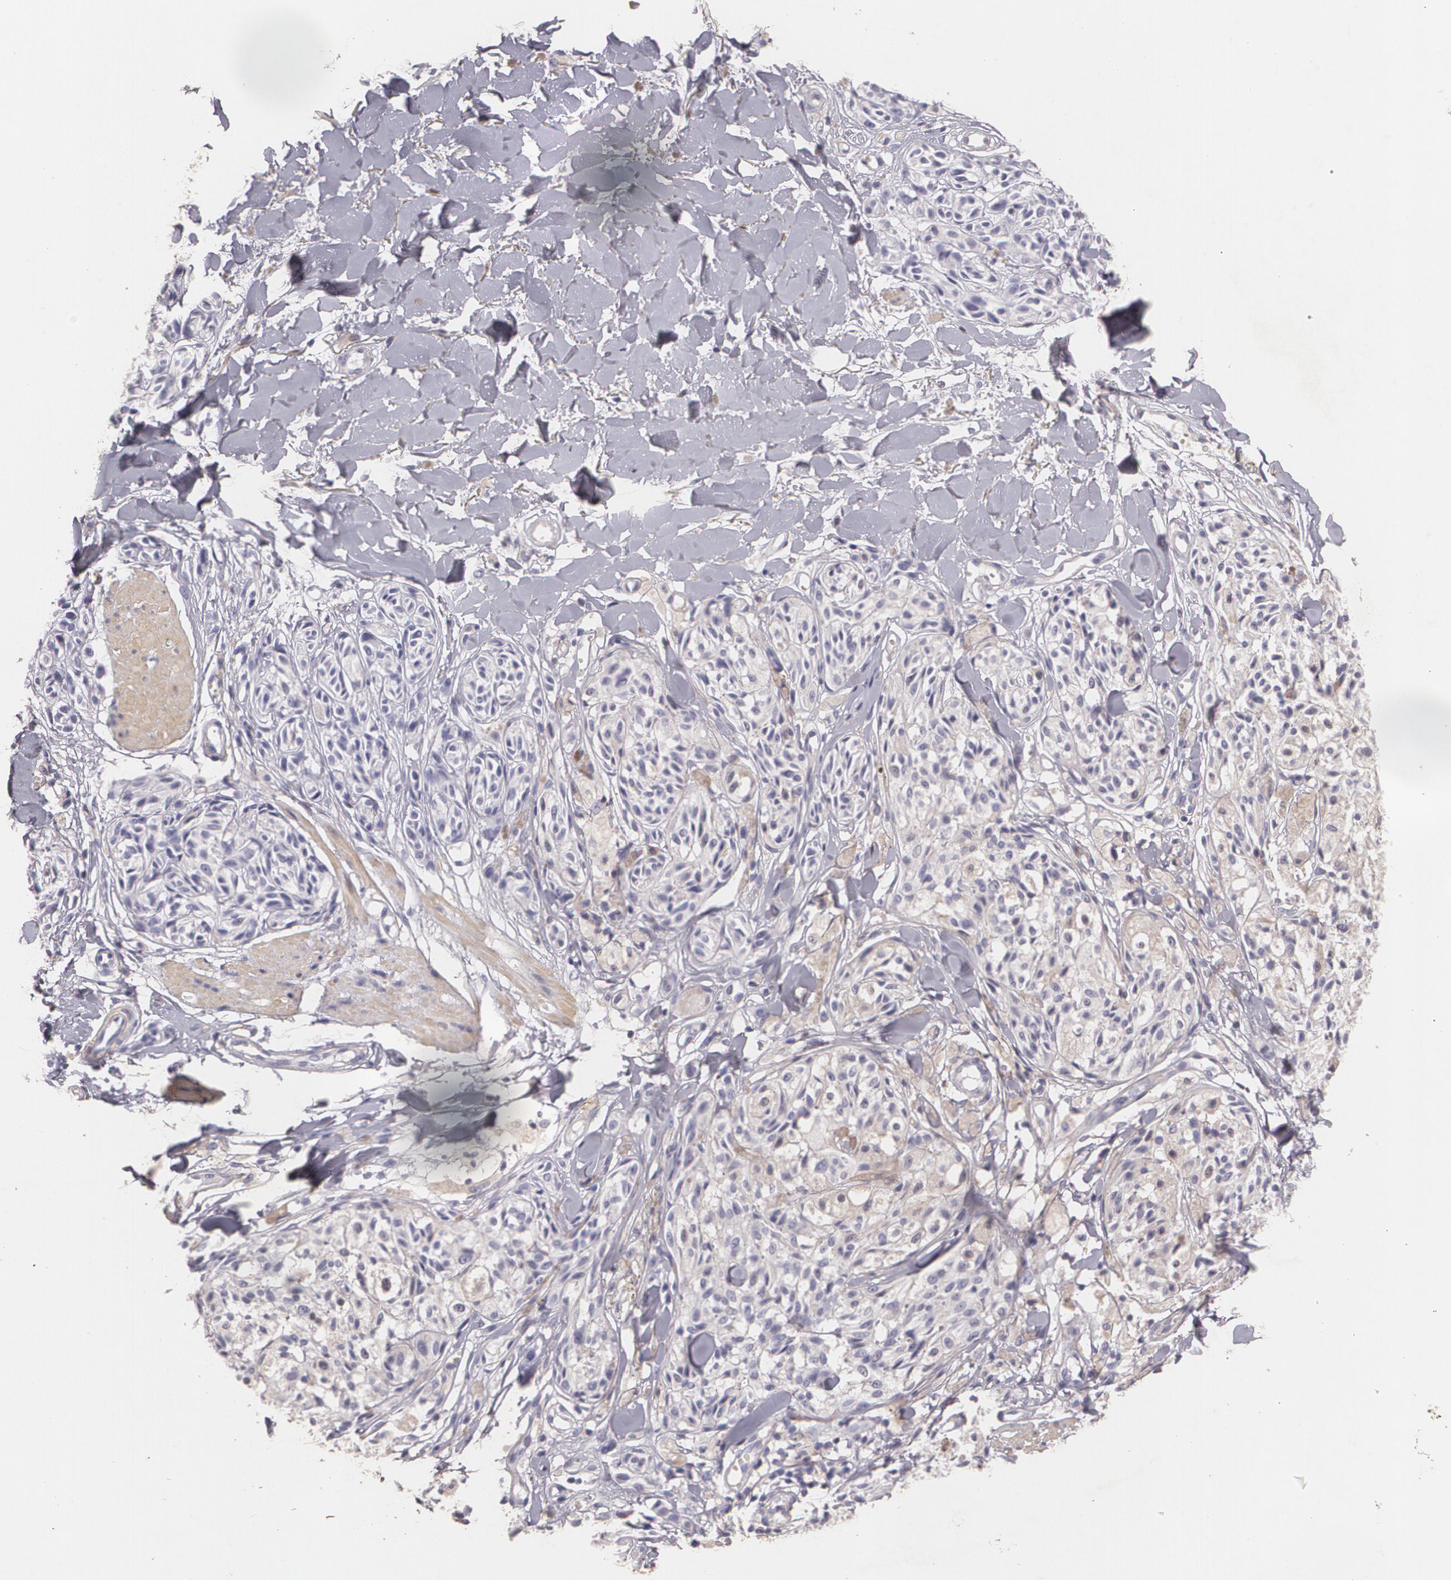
{"staining": {"intensity": "negative", "quantity": "none", "location": "none"}, "tissue": "melanoma", "cell_type": "Tumor cells", "image_type": "cancer", "snomed": [{"axis": "morphology", "description": "Malignant melanoma, Metastatic site"}, {"axis": "topography", "description": "Skin"}], "caption": "The photomicrograph reveals no staining of tumor cells in malignant melanoma (metastatic site).", "gene": "TGFBR1", "patient": {"sex": "female", "age": 66}}